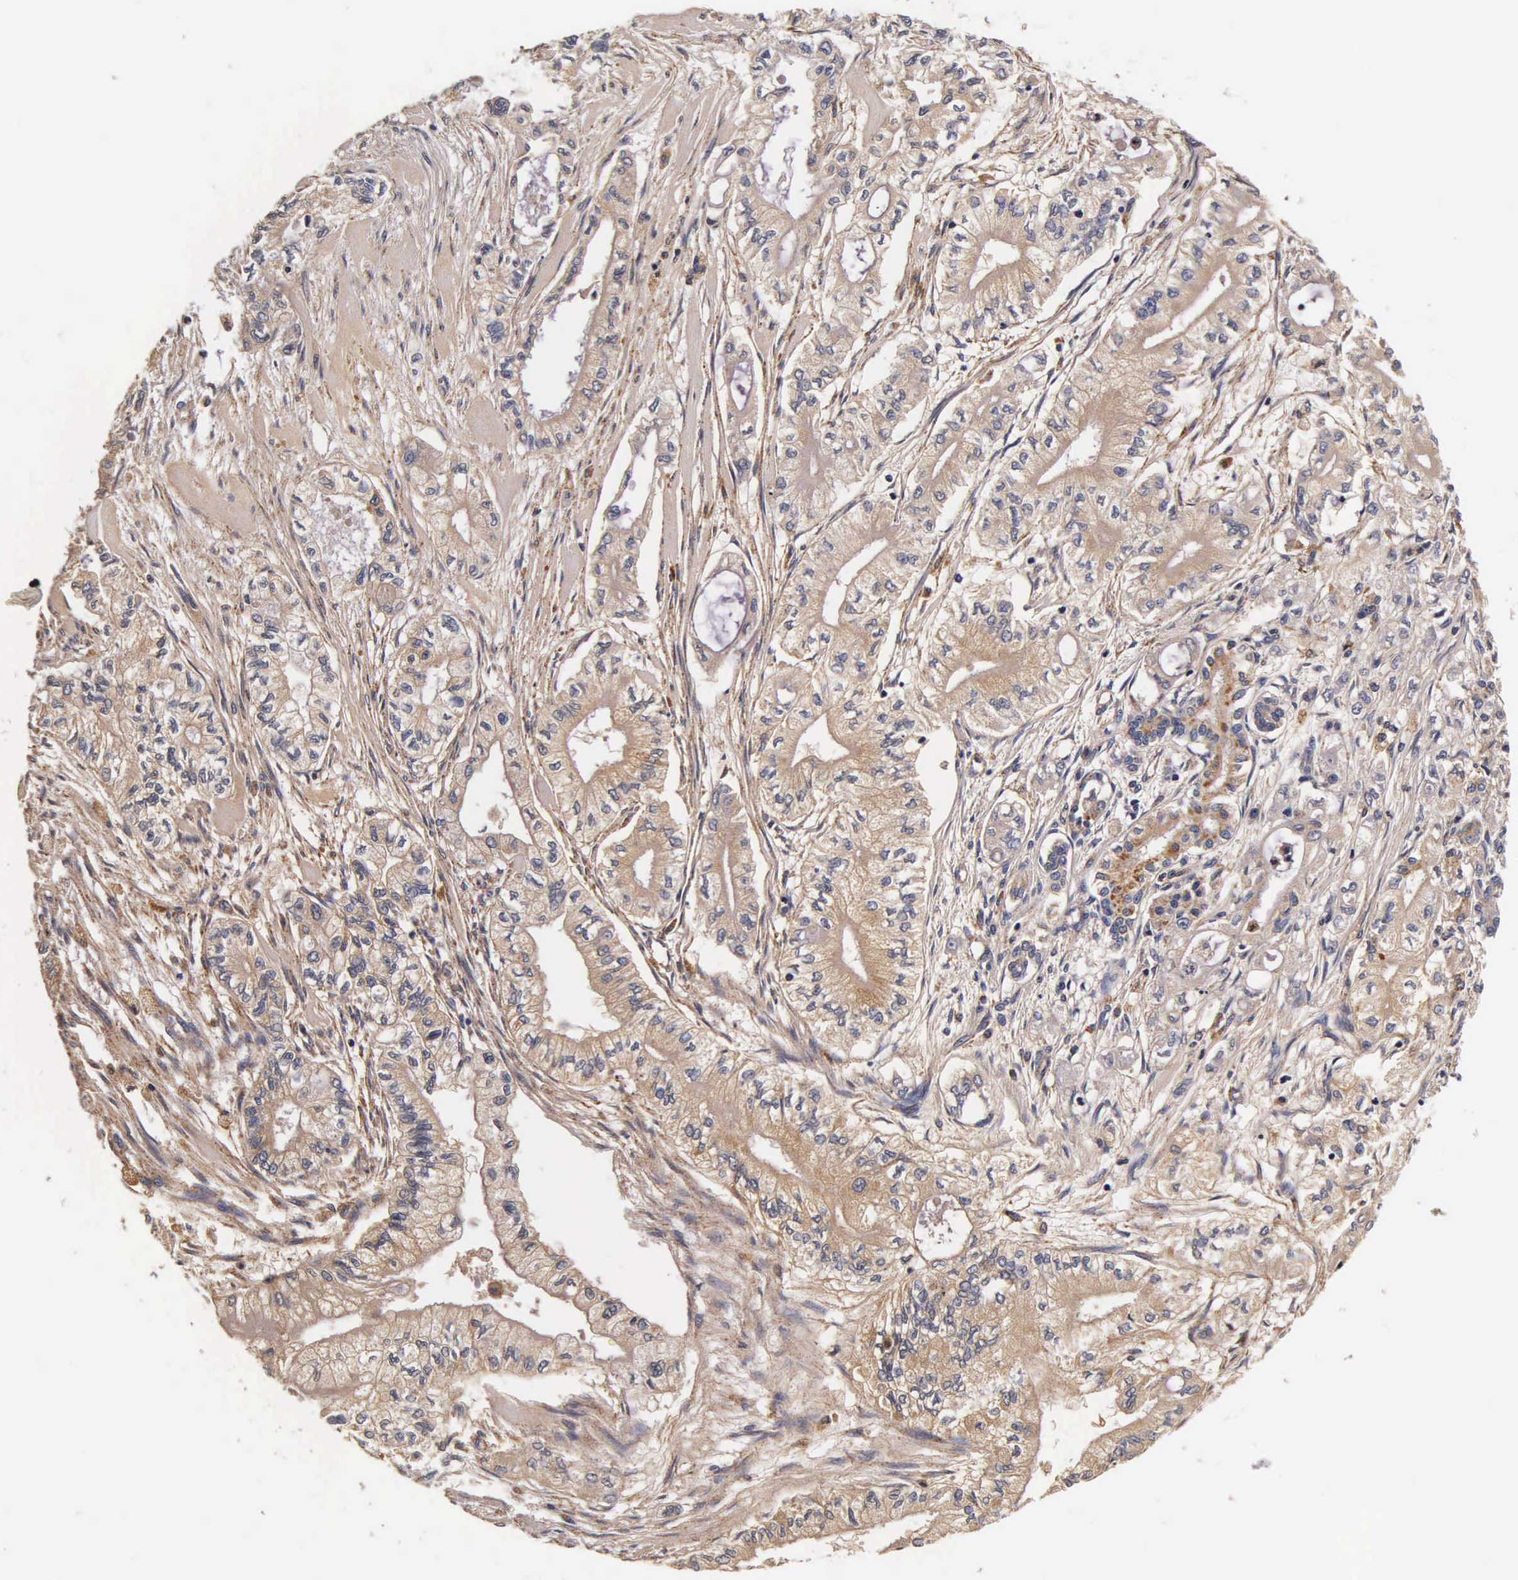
{"staining": {"intensity": "moderate", "quantity": "25%-75%", "location": "cytoplasmic/membranous"}, "tissue": "pancreatic cancer", "cell_type": "Tumor cells", "image_type": "cancer", "snomed": [{"axis": "morphology", "description": "Adenocarcinoma, NOS"}, {"axis": "topography", "description": "Pancreas"}], "caption": "Brown immunohistochemical staining in pancreatic cancer (adenocarcinoma) reveals moderate cytoplasmic/membranous positivity in approximately 25%-75% of tumor cells.", "gene": "CTSB", "patient": {"sex": "male", "age": 79}}